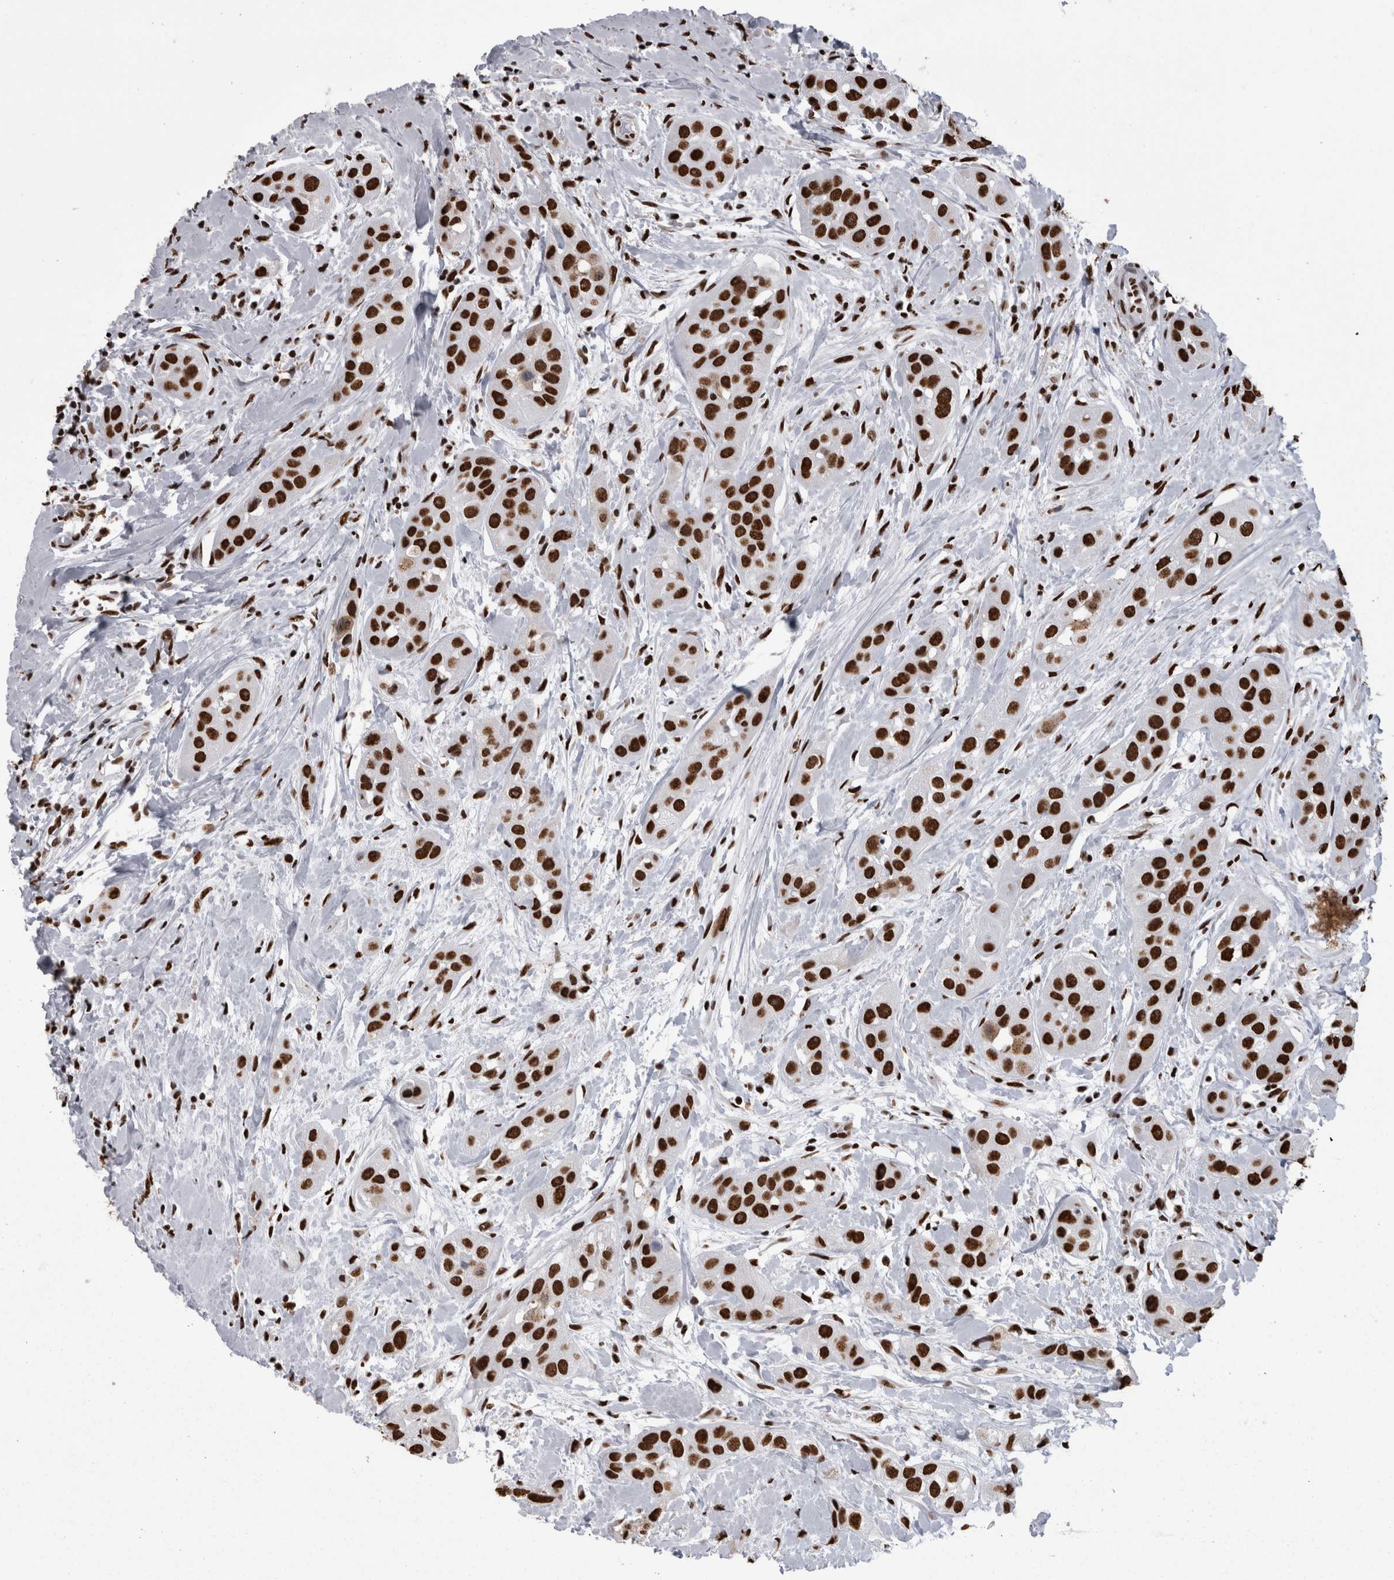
{"staining": {"intensity": "strong", "quantity": ">75%", "location": "nuclear"}, "tissue": "head and neck cancer", "cell_type": "Tumor cells", "image_type": "cancer", "snomed": [{"axis": "morphology", "description": "Normal tissue, NOS"}, {"axis": "morphology", "description": "Squamous cell carcinoma, NOS"}, {"axis": "topography", "description": "Skeletal muscle"}, {"axis": "topography", "description": "Head-Neck"}], "caption": "A high amount of strong nuclear expression is seen in about >75% of tumor cells in head and neck cancer (squamous cell carcinoma) tissue. (DAB (3,3'-diaminobenzidine) IHC with brightfield microscopy, high magnification).", "gene": "HNRNPM", "patient": {"sex": "male", "age": 51}}